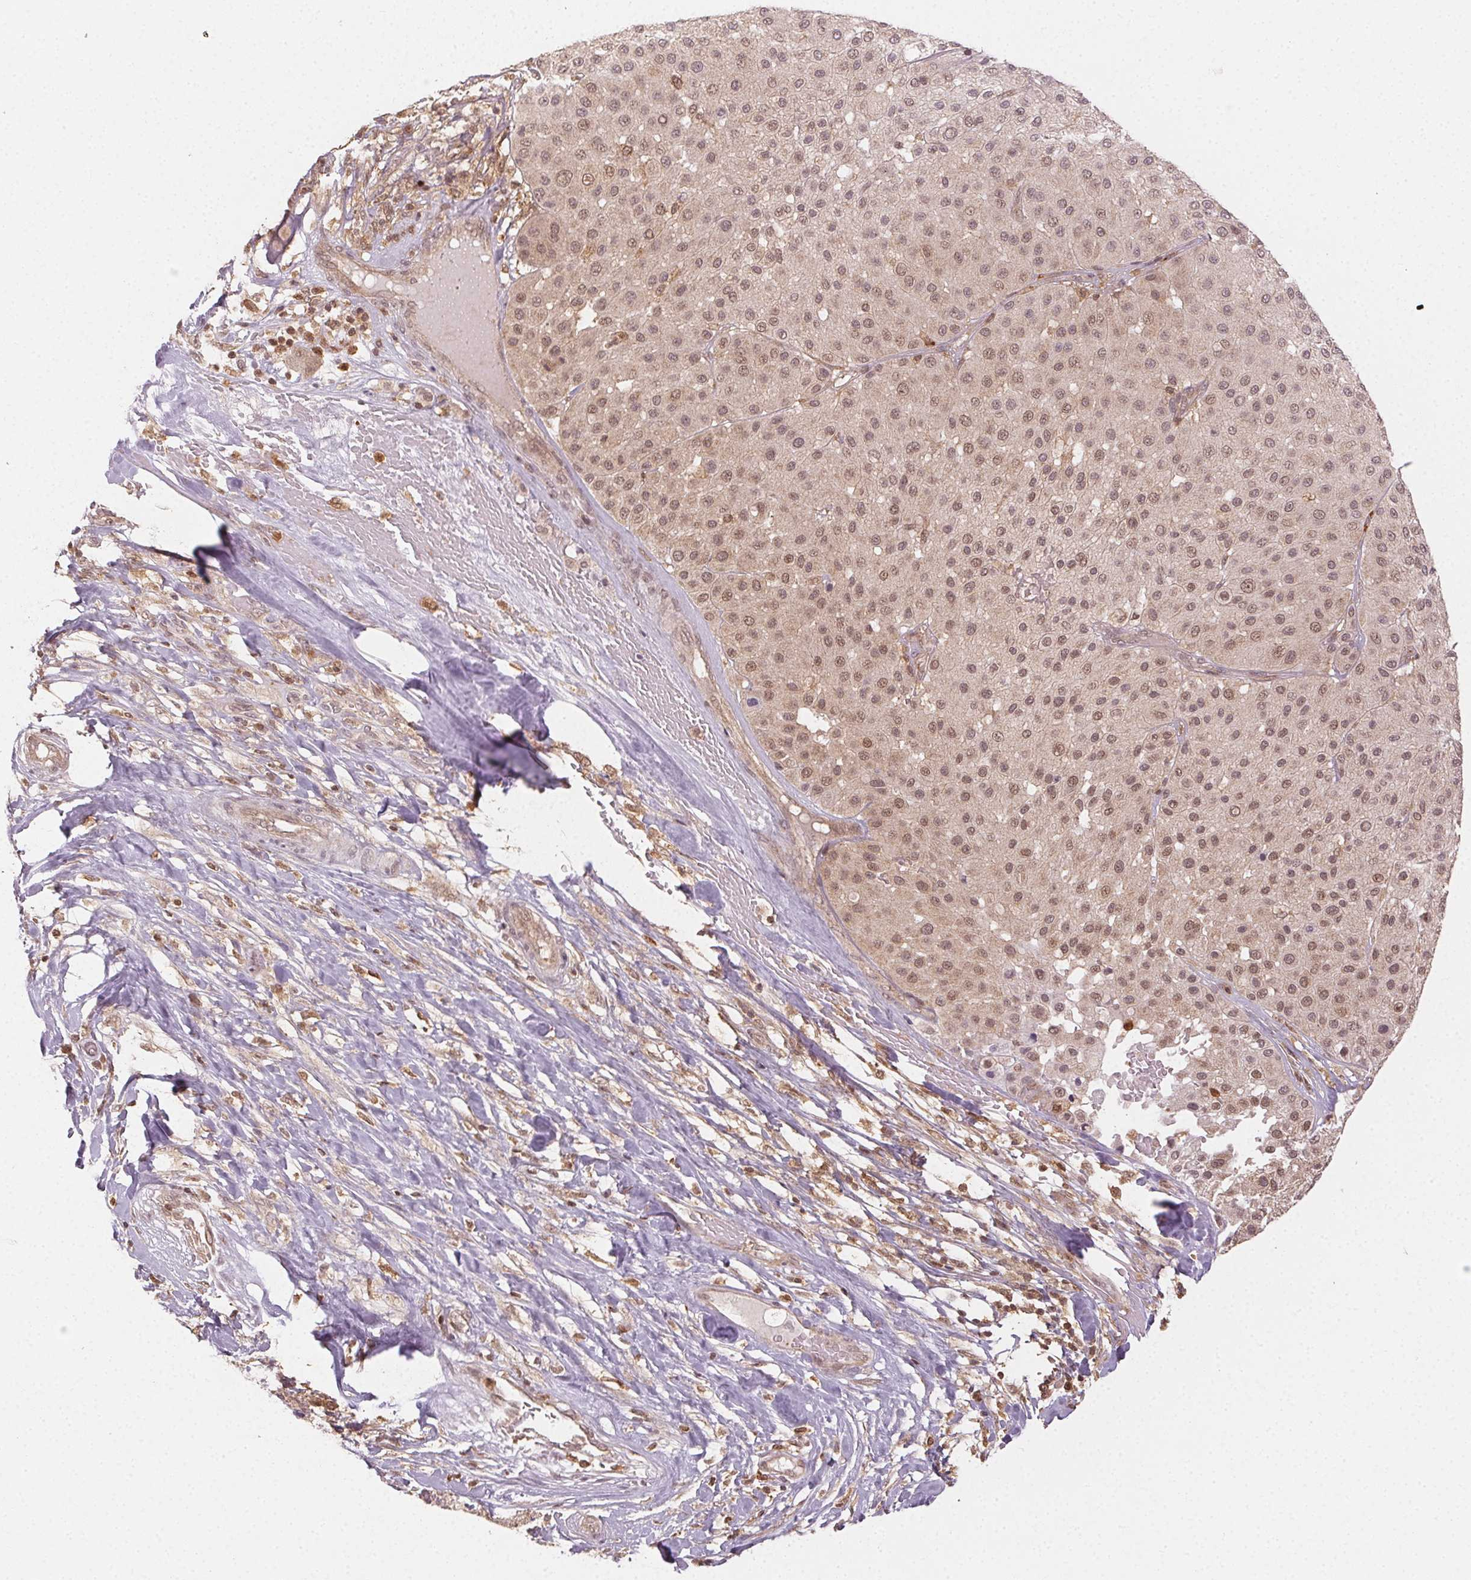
{"staining": {"intensity": "weak", "quantity": ">75%", "location": "cytoplasmic/membranous,nuclear"}, "tissue": "melanoma", "cell_type": "Tumor cells", "image_type": "cancer", "snomed": [{"axis": "morphology", "description": "Malignant melanoma, Metastatic site"}, {"axis": "topography", "description": "Smooth muscle"}], "caption": "Immunohistochemistry (IHC) of human malignant melanoma (metastatic site) demonstrates low levels of weak cytoplasmic/membranous and nuclear expression in approximately >75% of tumor cells.", "gene": "MAPK14", "patient": {"sex": "male", "age": 41}}